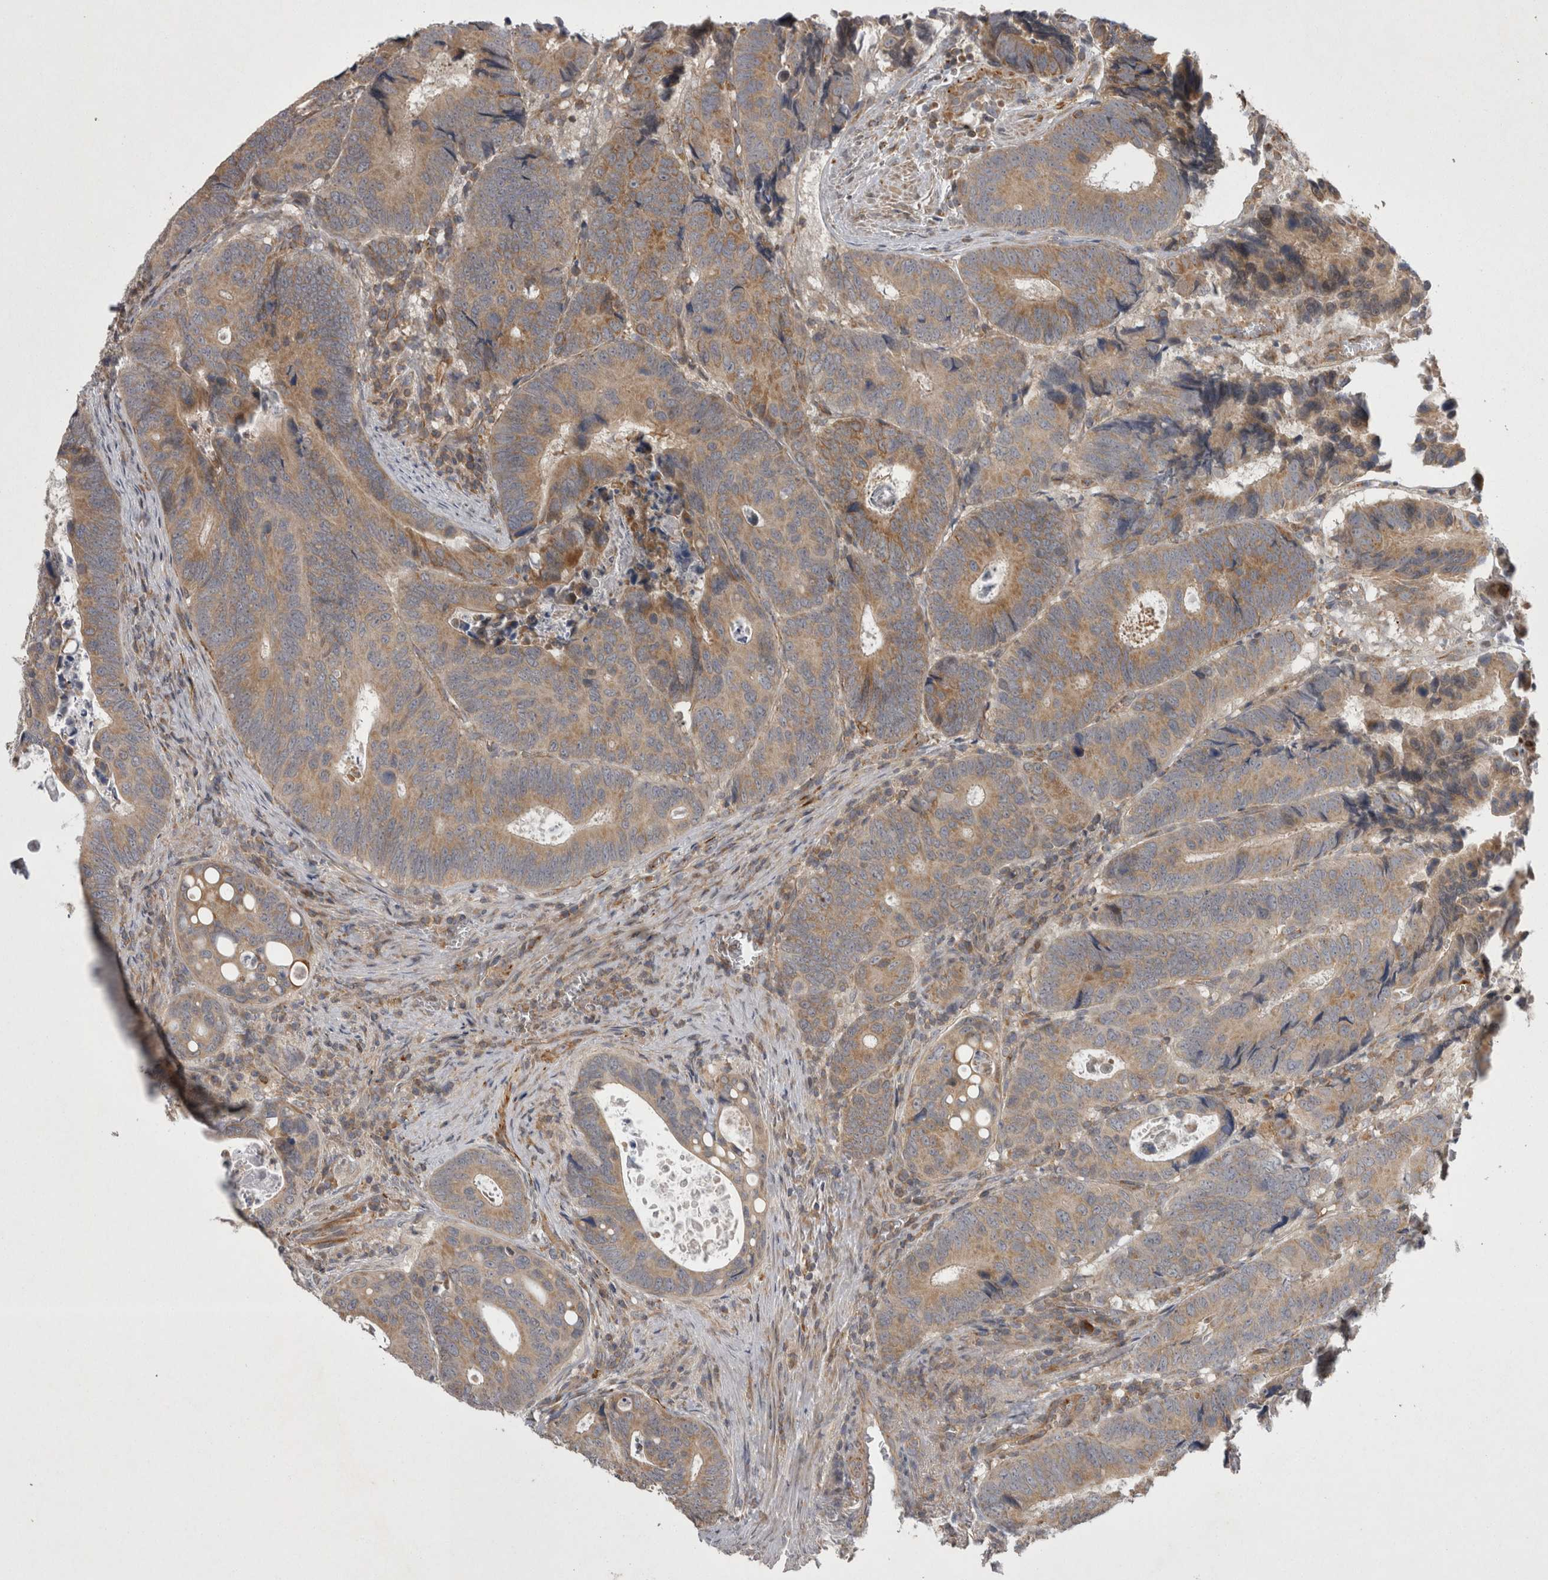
{"staining": {"intensity": "moderate", "quantity": ">75%", "location": "cytoplasmic/membranous"}, "tissue": "colorectal cancer", "cell_type": "Tumor cells", "image_type": "cancer", "snomed": [{"axis": "morphology", "description": "Inflammation, NOS"}, {"axis": "morphology", "description": "Adenocarcinoma, NOS"}, {"axis": "topography", "description": "Colon"}], "caption": "IHC (DAB (3,3'-diaminobenzidine)) staining of human colorectal cancer (adenocarcinoma) displays moderate cytoplasmic/membranous protein positivity in about >75% of tumor cells.", "gene": "TSPOAP1", "patient": {"sex": "male", "age": 72}}